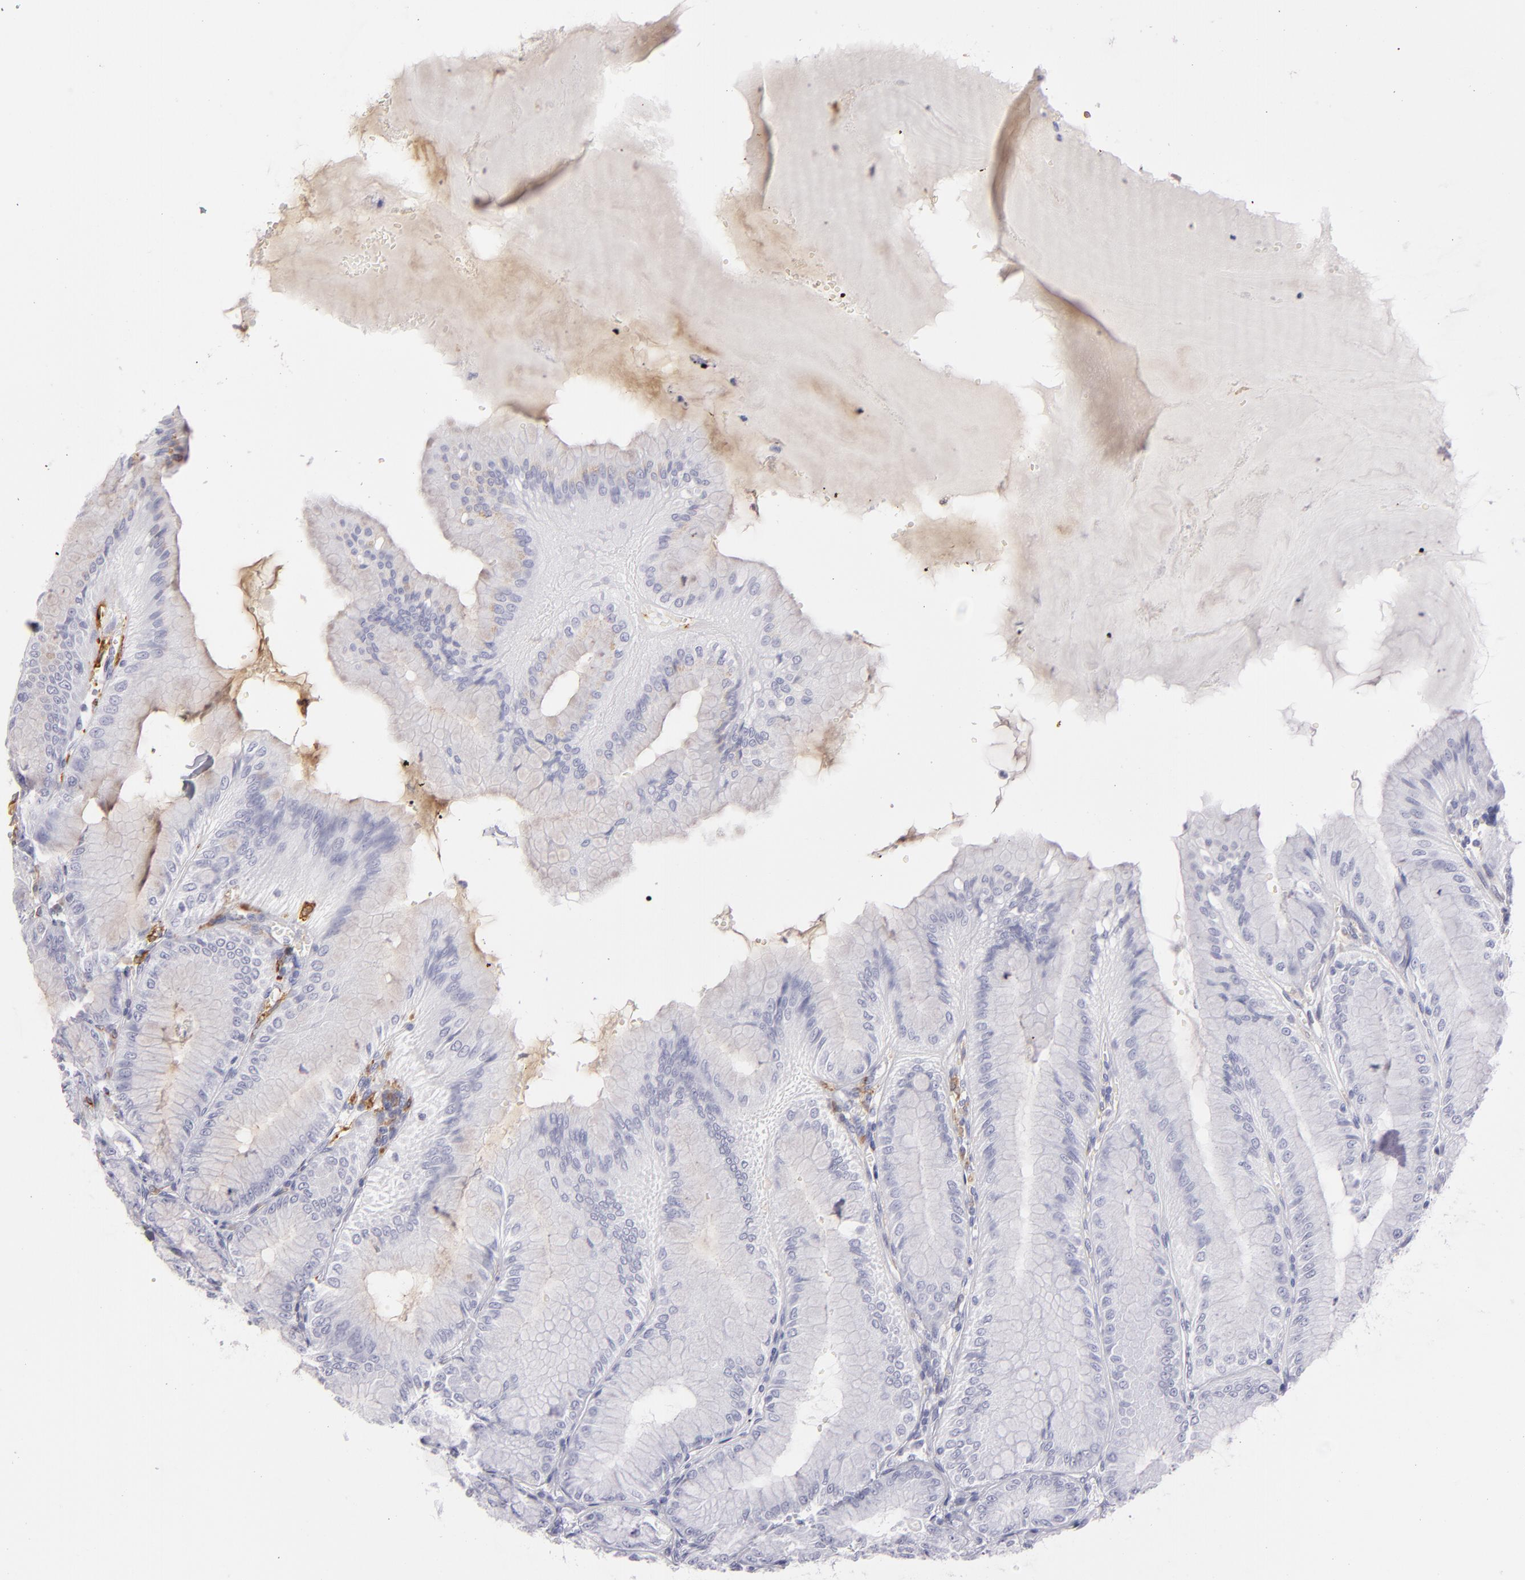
{"staining": {"intensity": "weak", "quantity": "<25%", "location": "cytoplasmic/membranous"}, "tissue": "stomach", "cell_type": "Glandular cells", "image_type": "normal", "snomed": [{"axis": "morphology", "description": "Normal tissue, NOS"}, {"axis": "topography", "description": "Stomach, lower"}], "caption": "The micrograph reveals no significant expression in glandular cells of stomach. (Immunohistochemistry (ihc), brightfield microscopy, high magnification).", "gene": "CD74", "patient": {"sex": "male", "age": 71}}